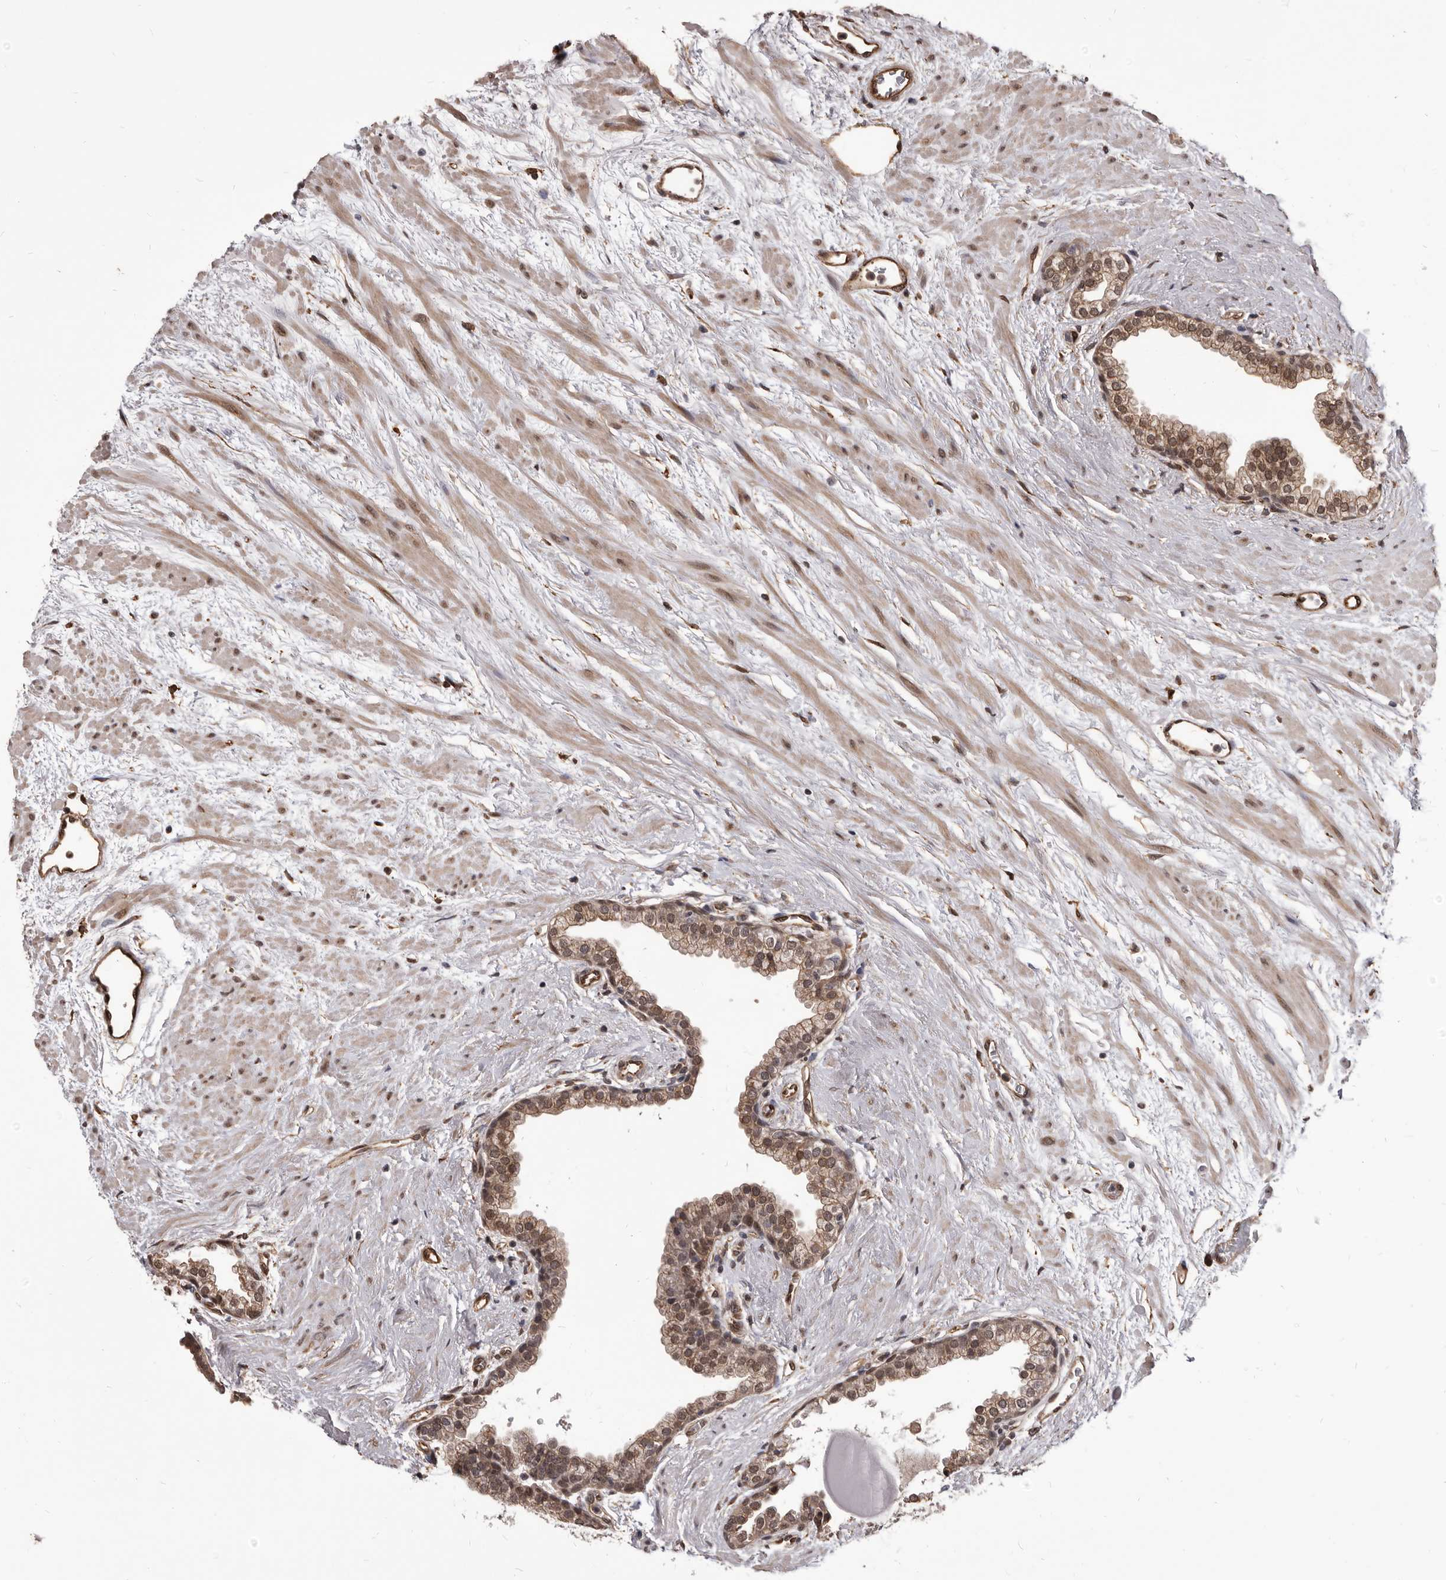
{"staining": {"intensity": "moderate", "quantity": "25%-75%", "location": "cytoplasmic/membranous,nuclear"}, "tissue": "prostate", "cell_type": "Glandular cells", "image_type": "normal", "snomed": [{"axis": "morphology", "description": "Normal tissue, NOS"}, {"axis": "topography", "description": "Prostate"}], "caption": "Human prostate stained with a brown dye demonstrates moderate cytoplasmic/membranous,nuclear positive expression in about 25%-75% of glandular cells.", "gene": "ADAMTS20", "patient": {"sex": "male", "age": 48}}